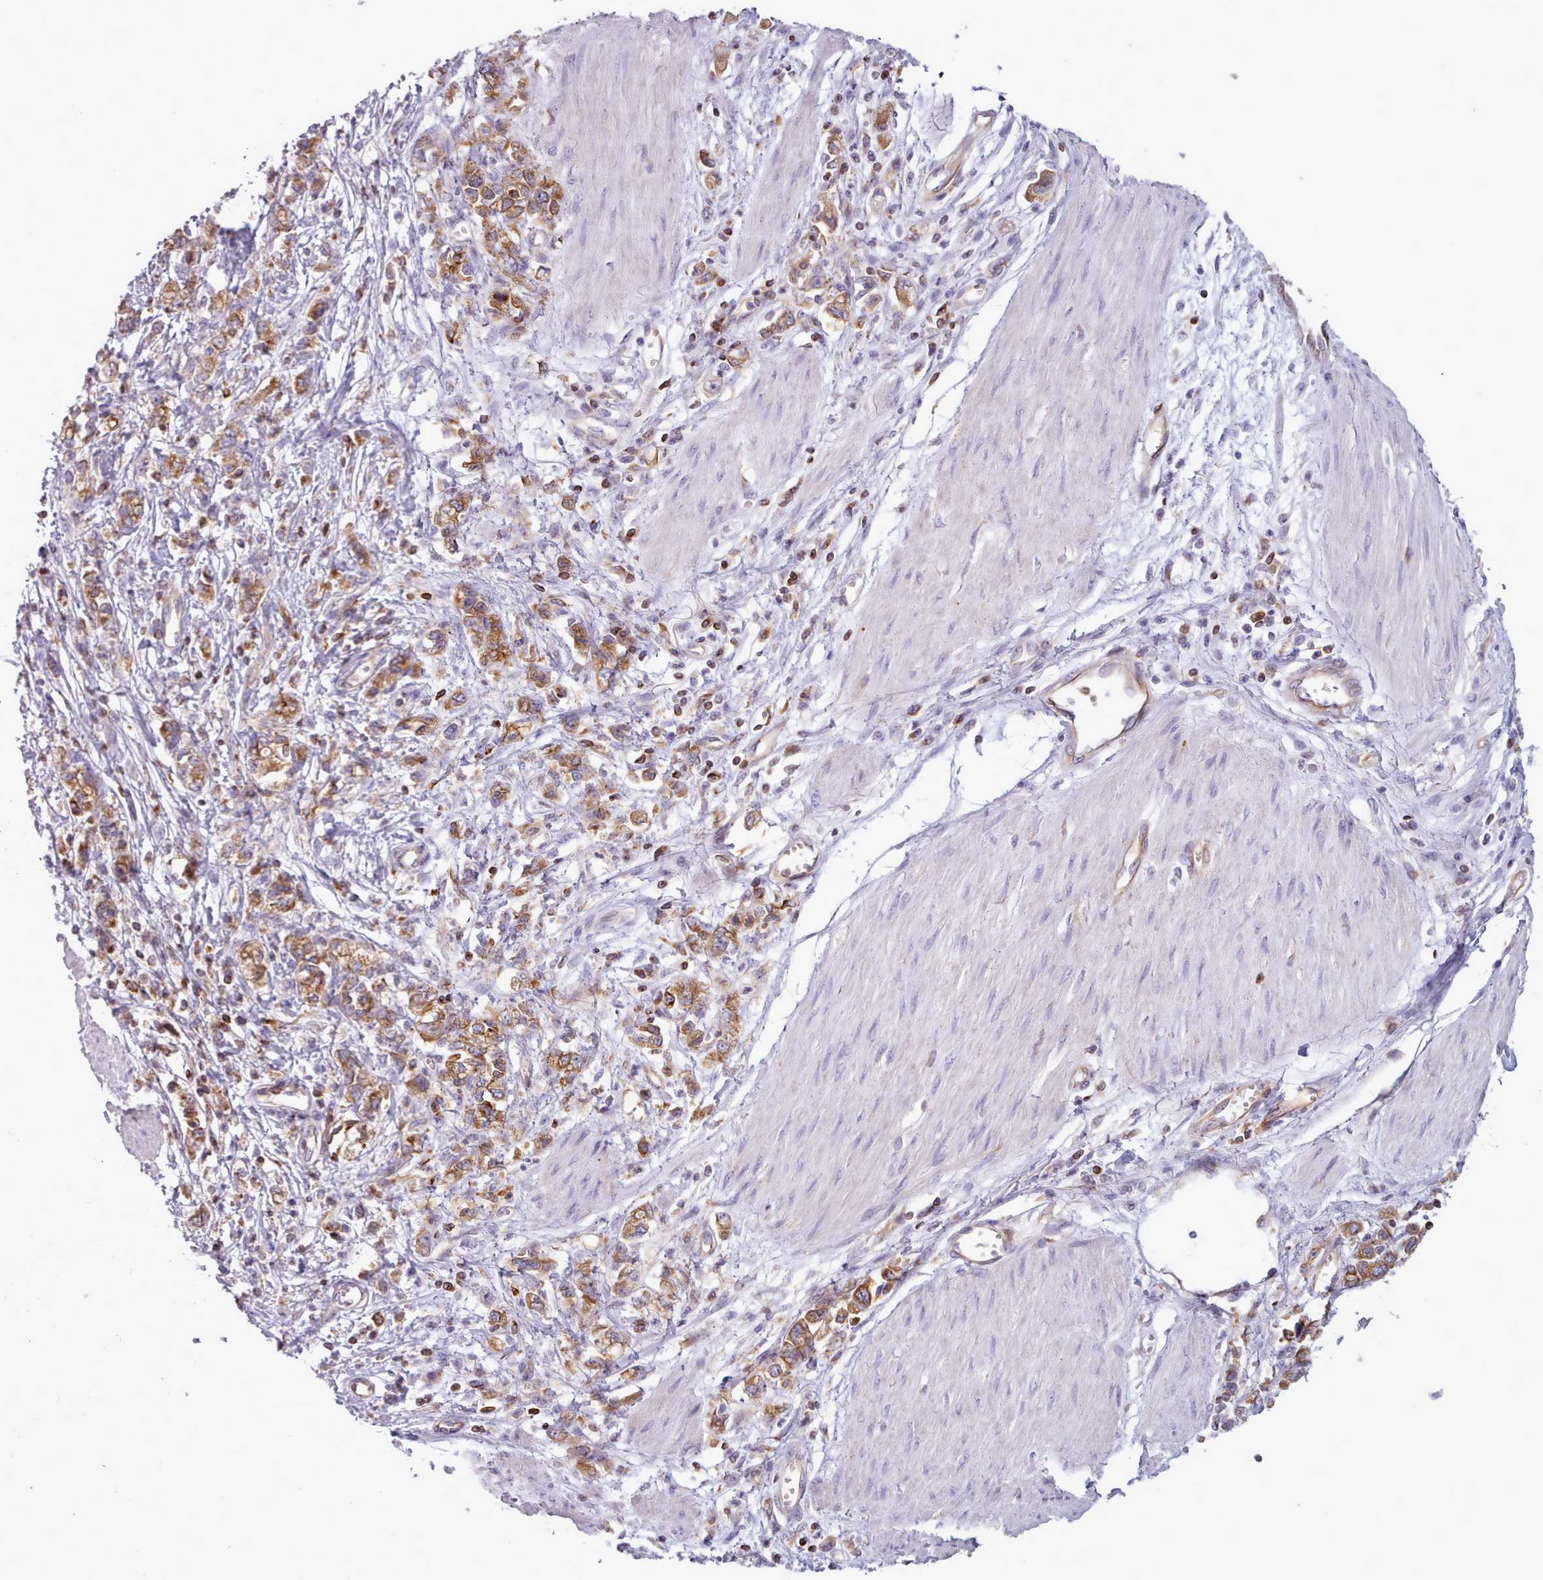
{"staining": {"intensity": "moderate", "quantity": ">75%", "location": "cytoplasmic/membranous"}, "tissue": "stomach cancer", "cell_type": "Tumor cells", "image_type": "cancer", "snomed": [{"axis": "morphology", "description": "Adenocarcinoma, NOS"}, {"axis": "topography", "description": "Stomach"}], "caption": "DAB (3,3'-diaminobenzidine) immunohistochemical staining of human adenocarcinoma (stomach) reveals moderate cytoplasmic/membranous protein expression in approximately >75% of tumor cells.", "gene": "CRYBG1", "patient": {"sex": "female", "age": 76}}